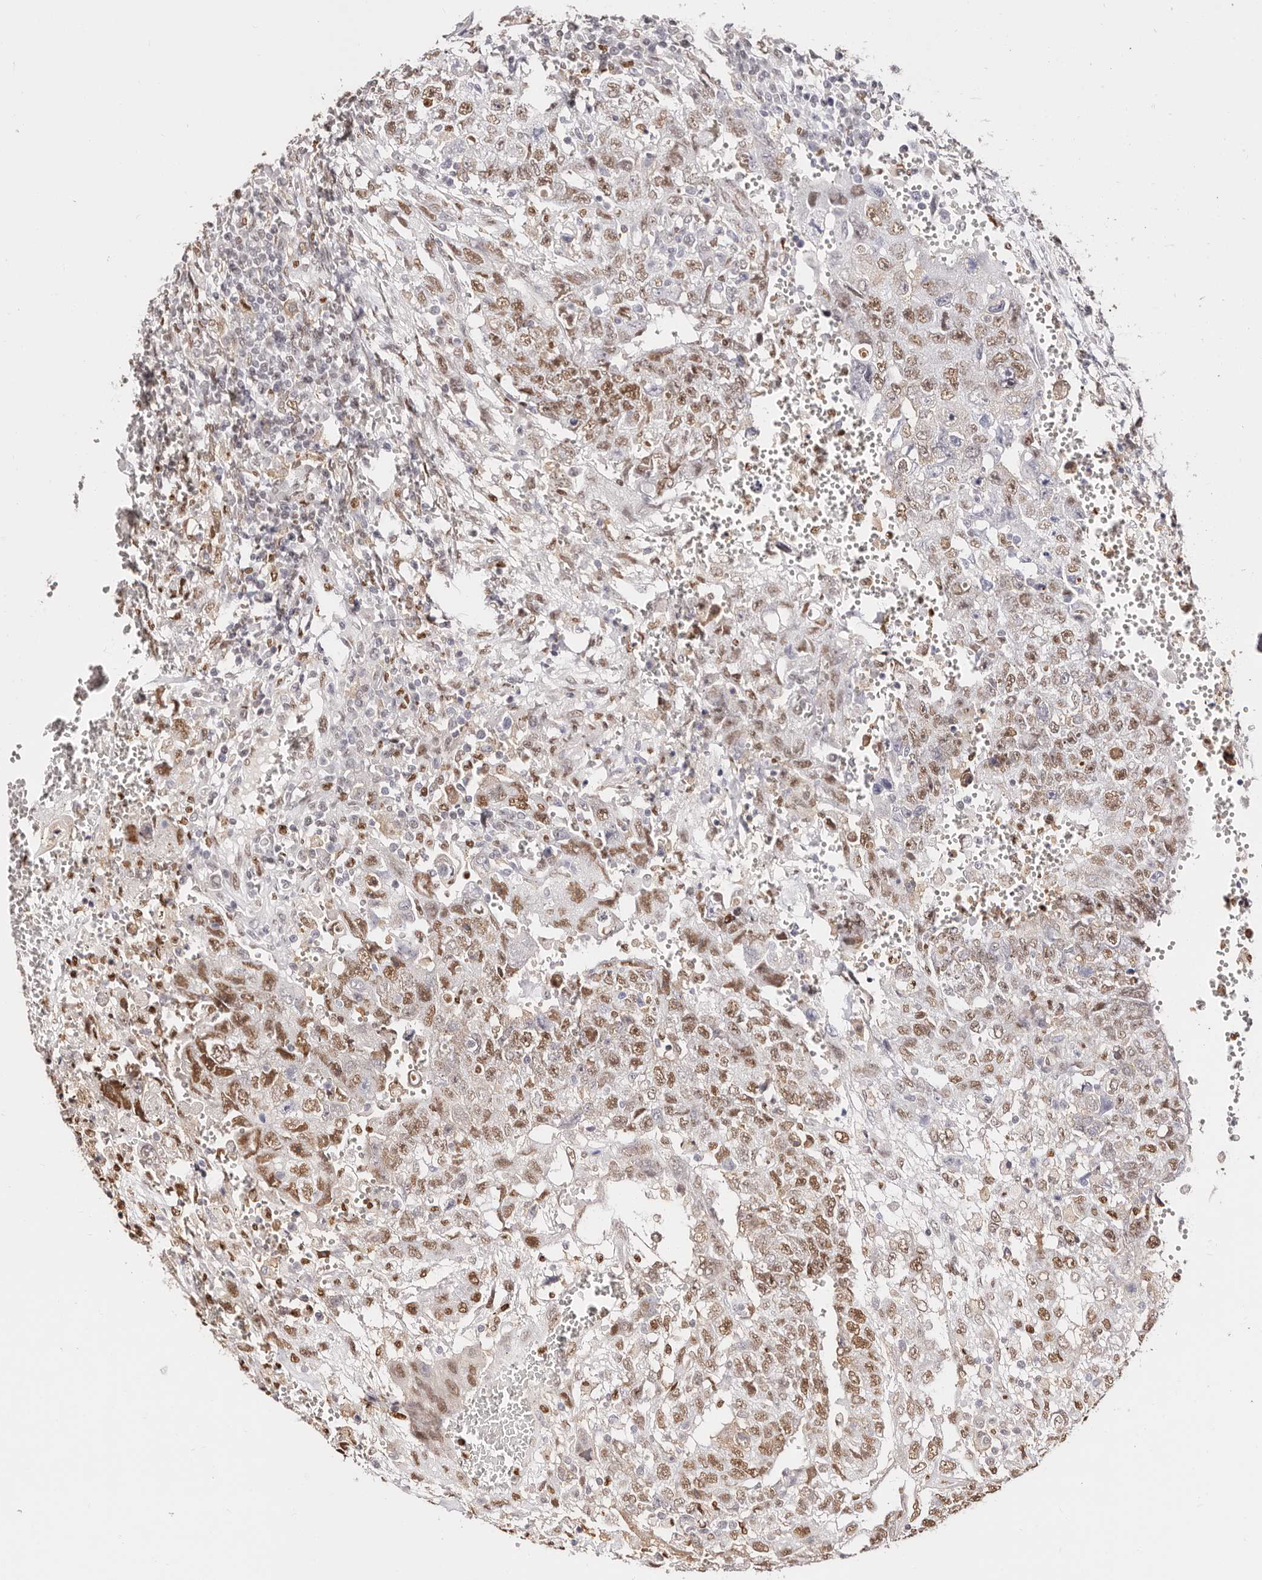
{"staining": {"intensity": "moderate", "quantity": ">75%", "location": "nuclear"}, "tissue": "testis cancer", "cell_type": "Tumor cells", "image_type": "cancer", "snomed": [{"axis": "morphology", "description": "Carcinoma, Embryonal, NOS"}, {"axis": "topography", "description": "Testis"}], "caption": "Protein expression analysis of testis cancer (embryonal carcinoma) displays moderate nuclear positivity in approximately >75% of tumor cells.", "gene": "TKT", "patient": {"sex": "male", "age": 26}}